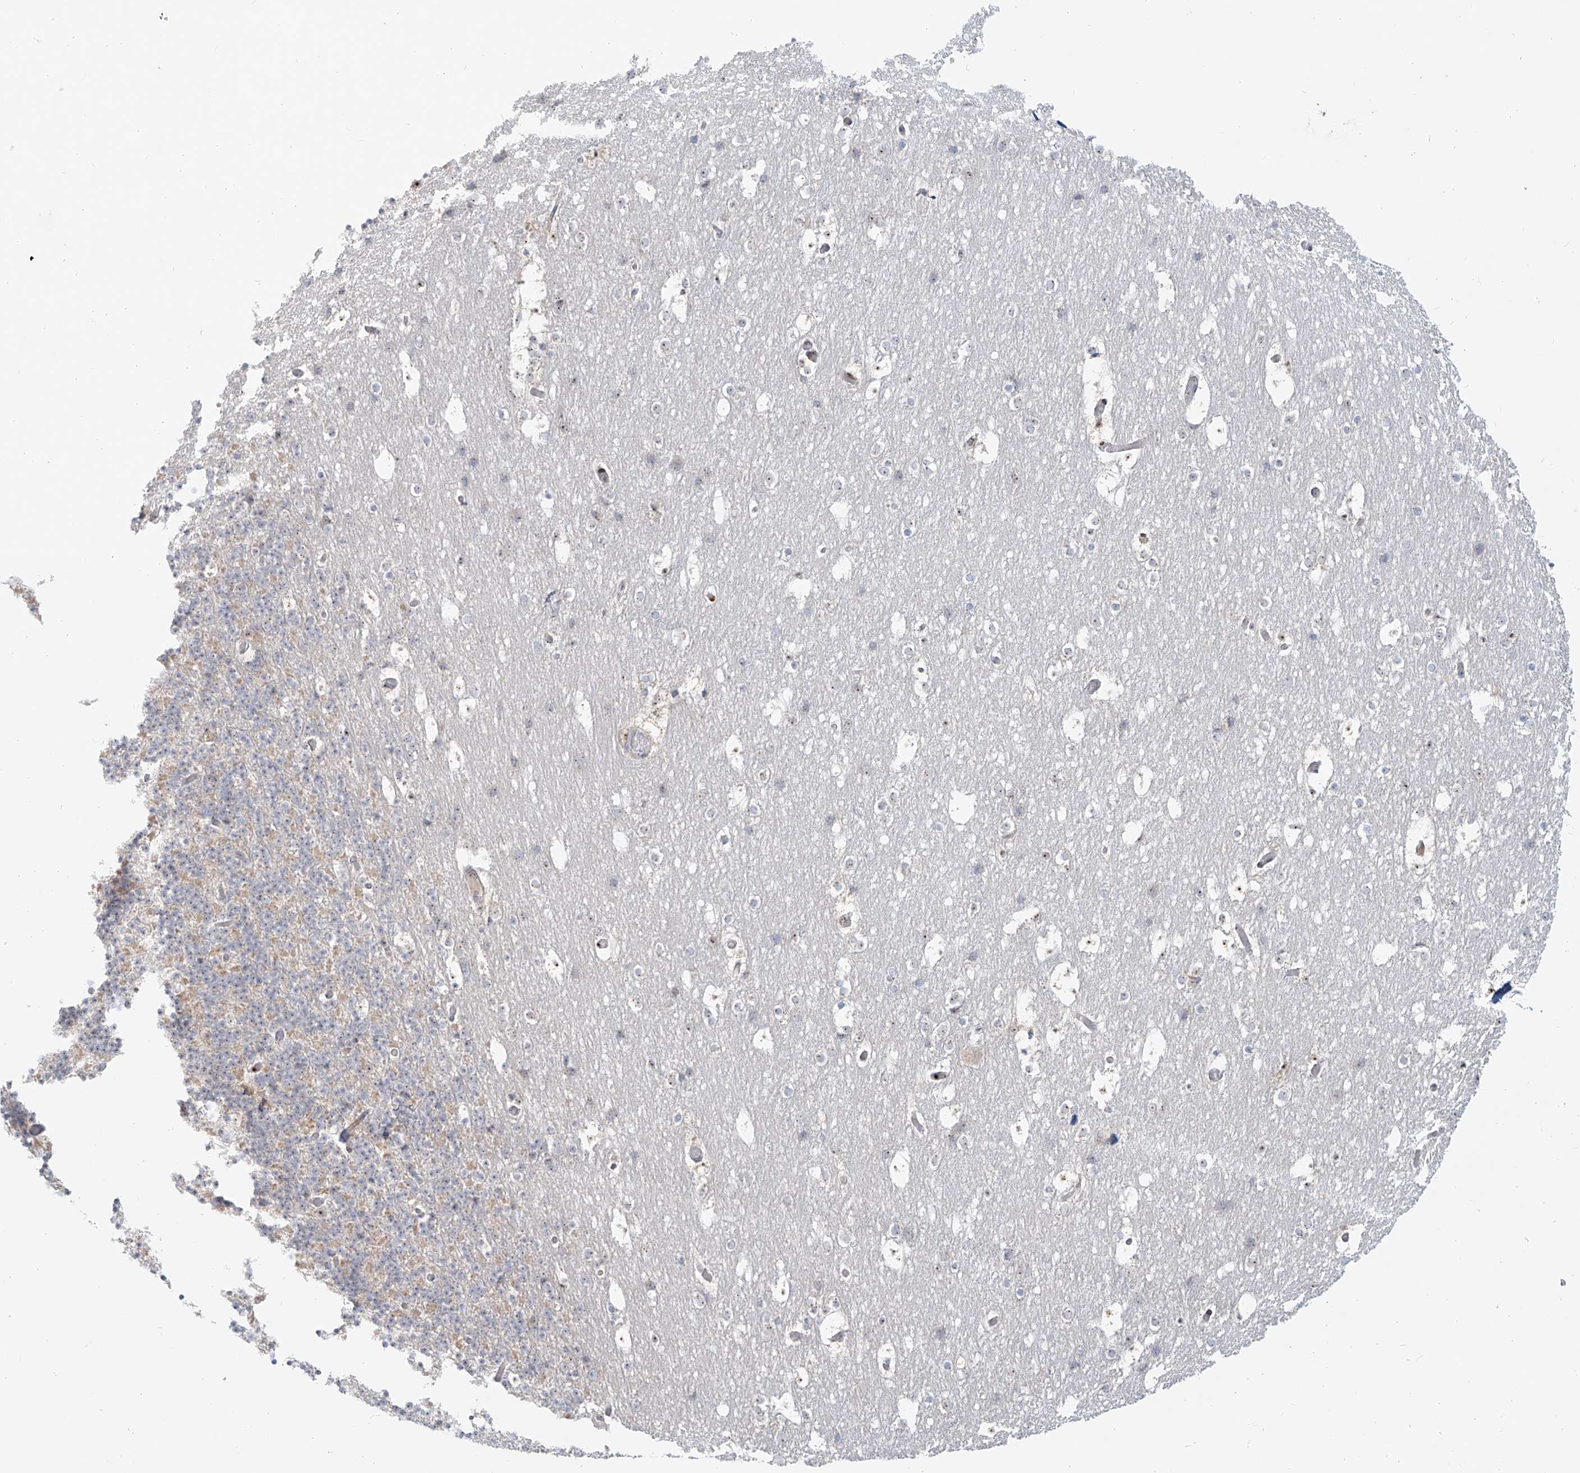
{"staining": {"intensity": "weak", "quantity": "<25%", "location": "cytoplasmic/membranous"}, "tissue": "cerebellum", "cell_type": "Cells in granular layer", "image_type": "normal", "snomed": [{"axis": "morphology", "description": "Normal tissue, NOS"}, {"axis": "topography", "description": "Cerebellum"}], "caption": "High power microscopy micrograph of an immunohistochemistry image of unremarkable cerebellum, revealing no significant positivity in cells in granular layer. (DAB (3,3'-diaminobenzidine) immunohistochemistry (IHC), high magnification).", "gene": "BYSL", "patient": {"sex": "male", "age": 57}}